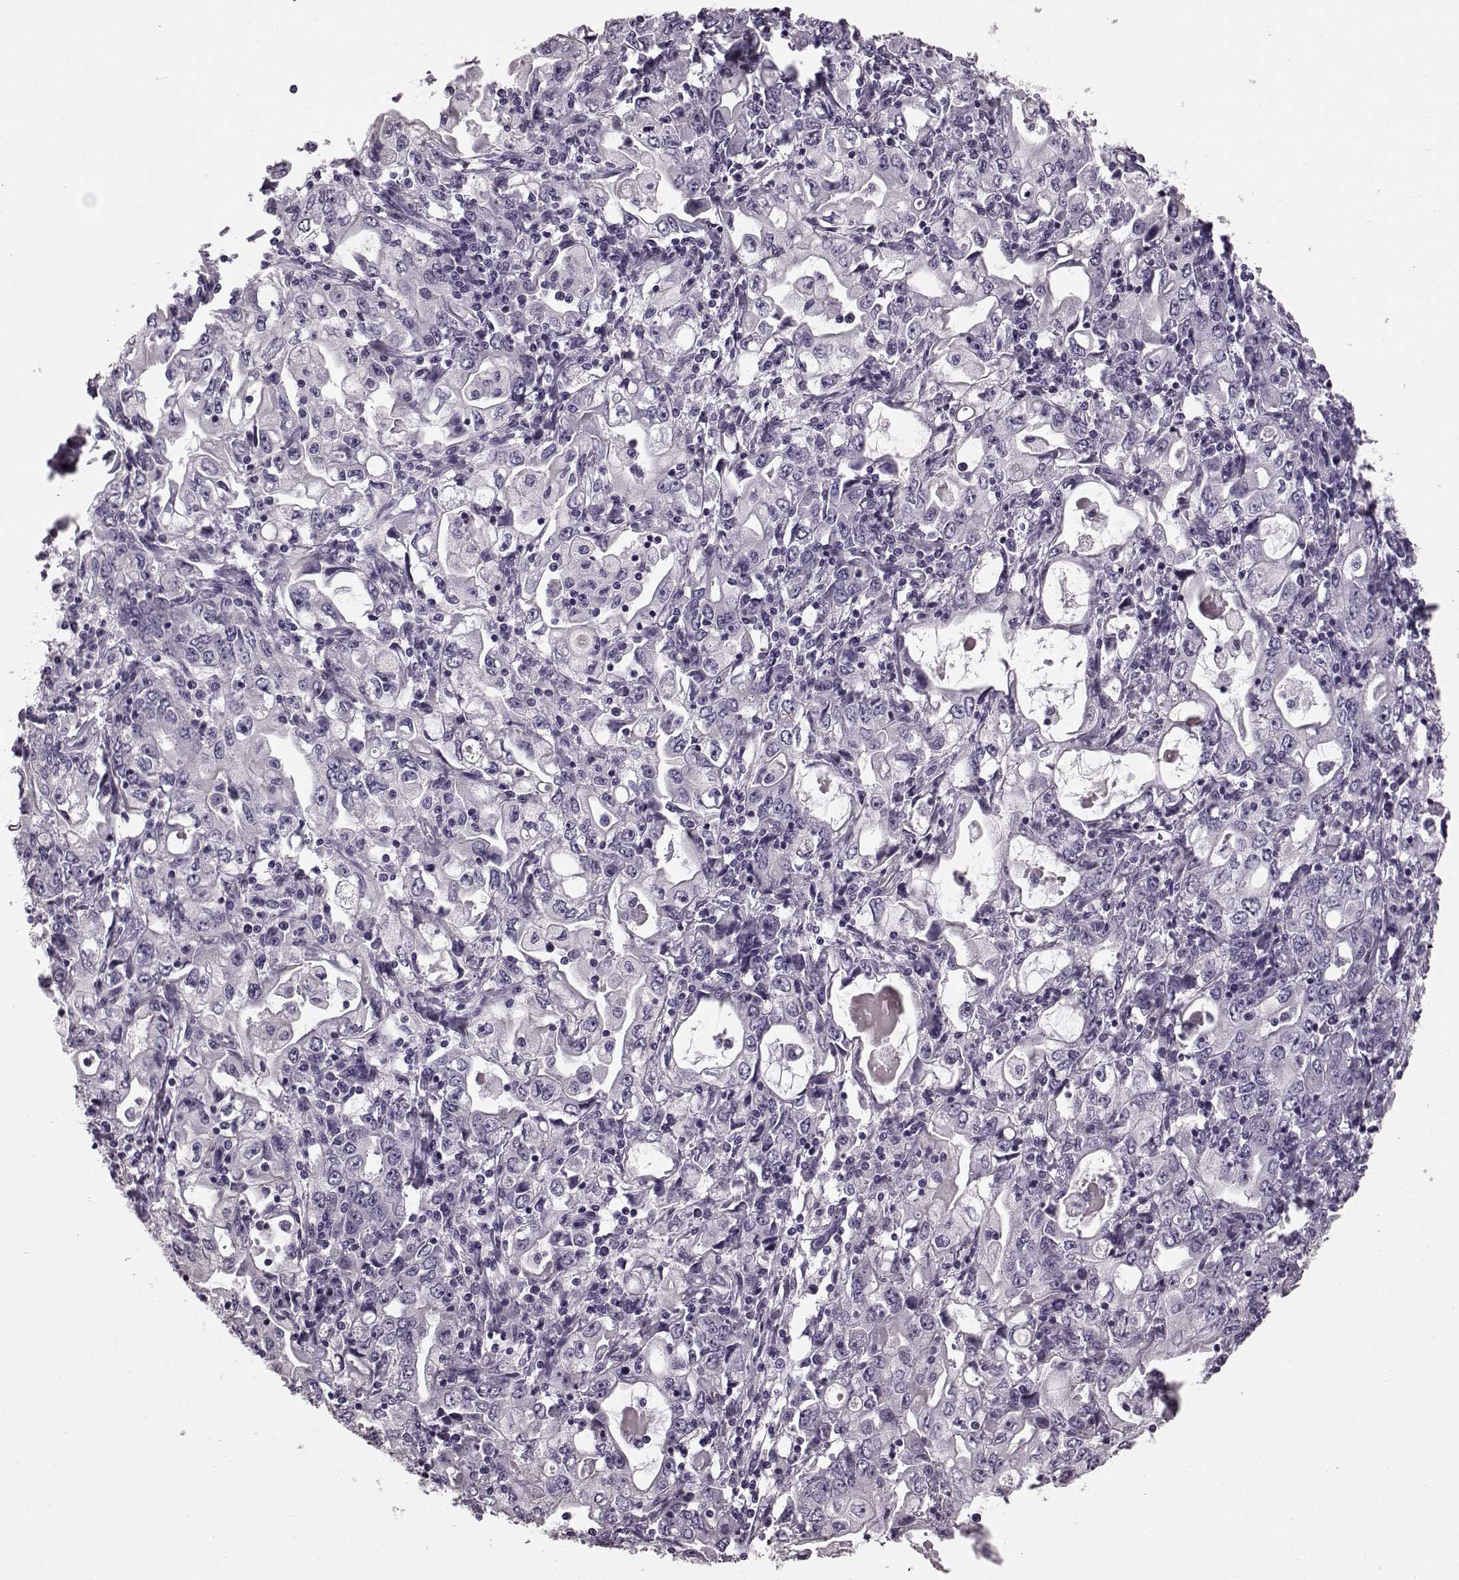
{"staining": {"intensity": "negative", "quantity": "none", "location": "none"}, "tissue": "stomach cancer", "cell_type": "Tumor cells", "image_type": "cancer", "snomed": [{"axis": "morphology", "description": "Adenocarcinoma, NOS"}, {"axis": "topography", "description": "Stomach, lower"}], "caption": "This is an immunohistochemistry micrograph of stomach cancer (adenocarcinoma). There is no staining in tumor cells.", "gene": "CRYBA2", "patient": {"sex": "female", "age": 72}}